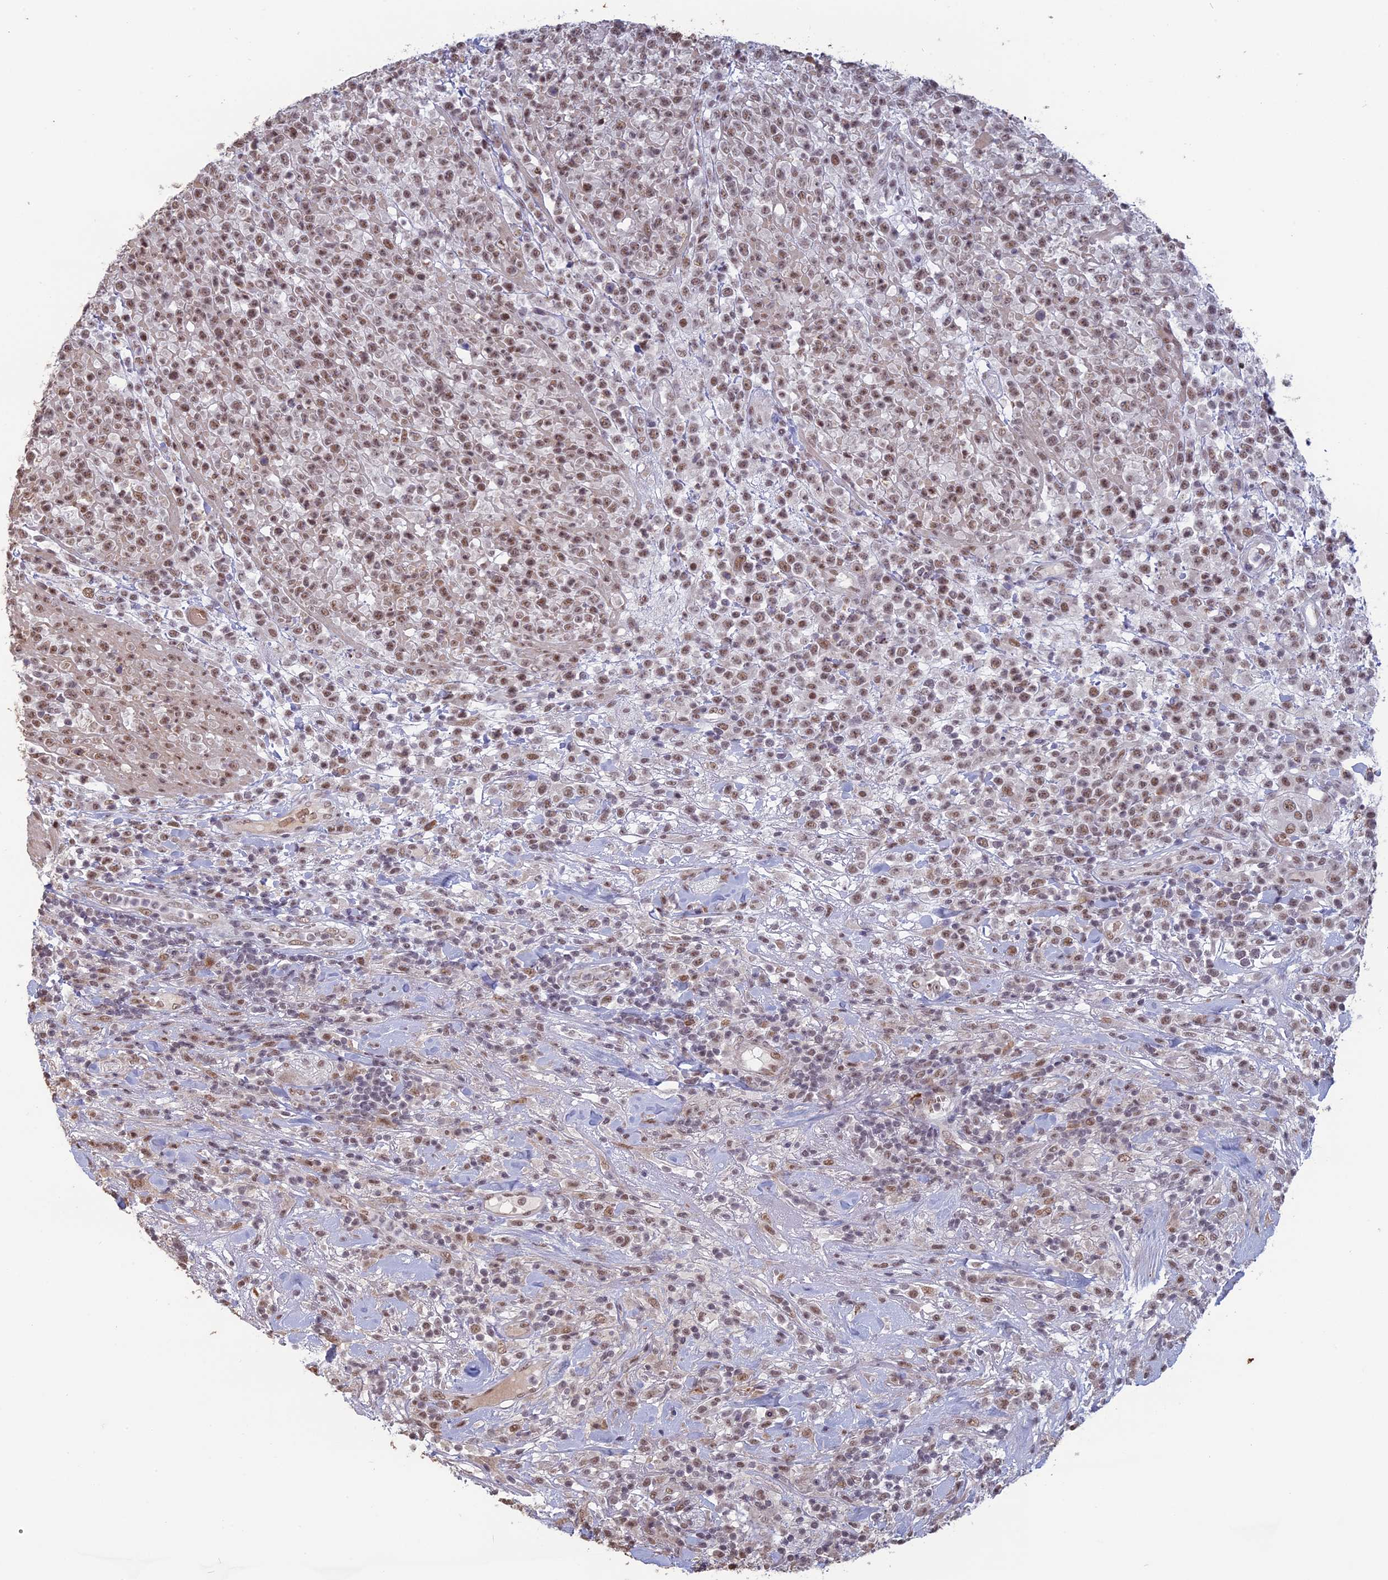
{"staining": {"intensity": "moderate", "quantity": ">75%", "location": "nuclear"}, "tissue": "lymphoma", "cell_type": "Tumor cells", "image_type": "cancer", "snomed": [{"axis": "morphology", "description": "Malignant lymphoma, non-Hodgkin's type, High grade"}, {"axis": "topography", "description": "Colon"}], "caption": "A brown stain shows moderate nuclear positivity of a protein in human lymphoma tumor cells.", "gene": "MFAP1", "patient": {"sex": "female", "age": 53}}